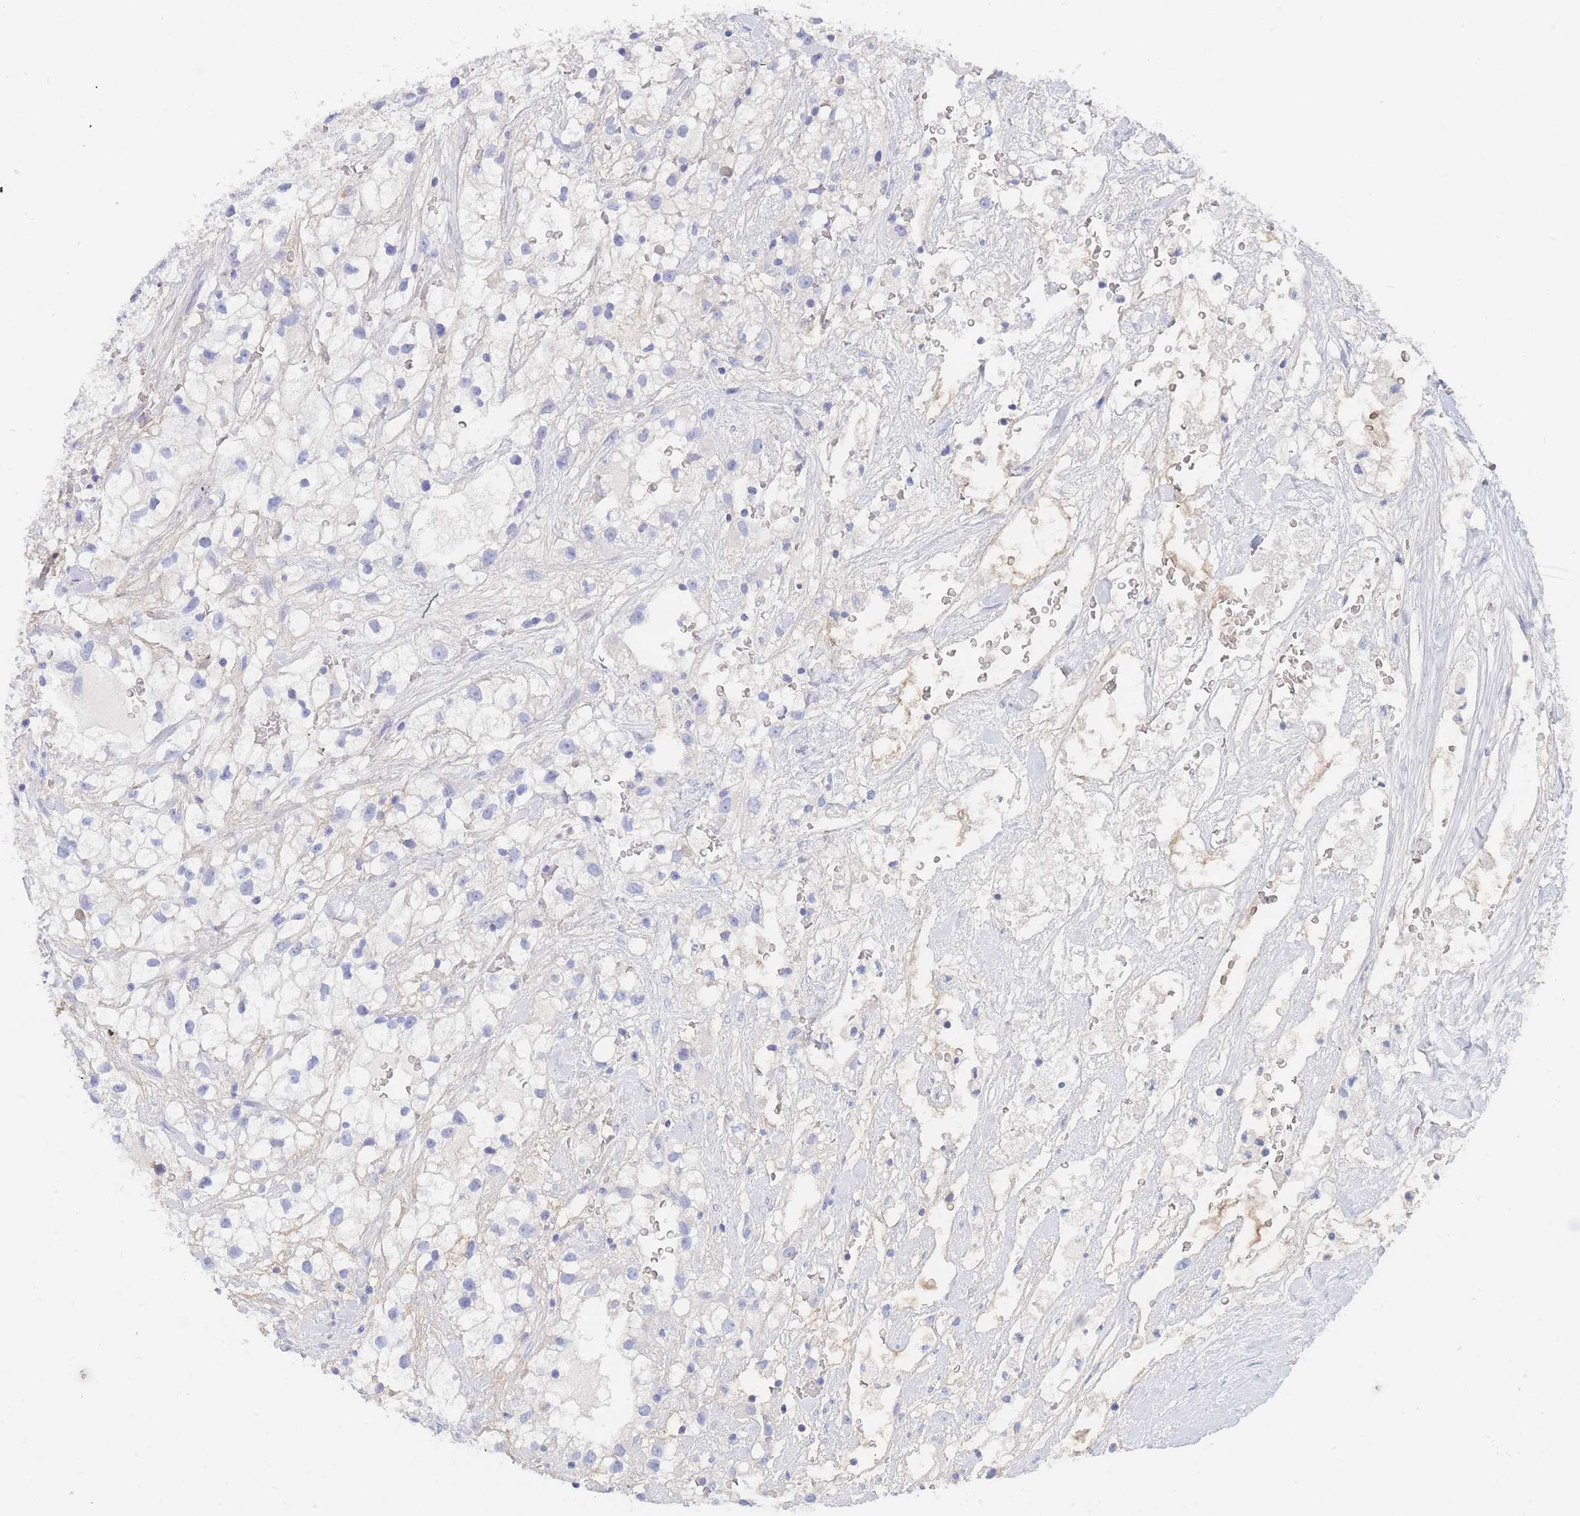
{"staining": {"intensity": "negative", "quantity": "none", "location": "none"}, "tissue": "renal cancer", "cell_type": "Tumor cells", "image_type": "cancer", "snomed": [{"axis": "morphology", "description": "Adenocarcinoma, NOS"}, {"axis": "topography", "description": "Kidney"}], "caption": "A high-resolution image shows immunohistochemistry staining of renal cancer, which displays no significant expression in tumor cells. (DAB immunohistochemistry (IHC) visualized using brightfield microscopy, high magnification).", "gene": "SLC25A35", "patient": {"sex": "male", "age": 59}}